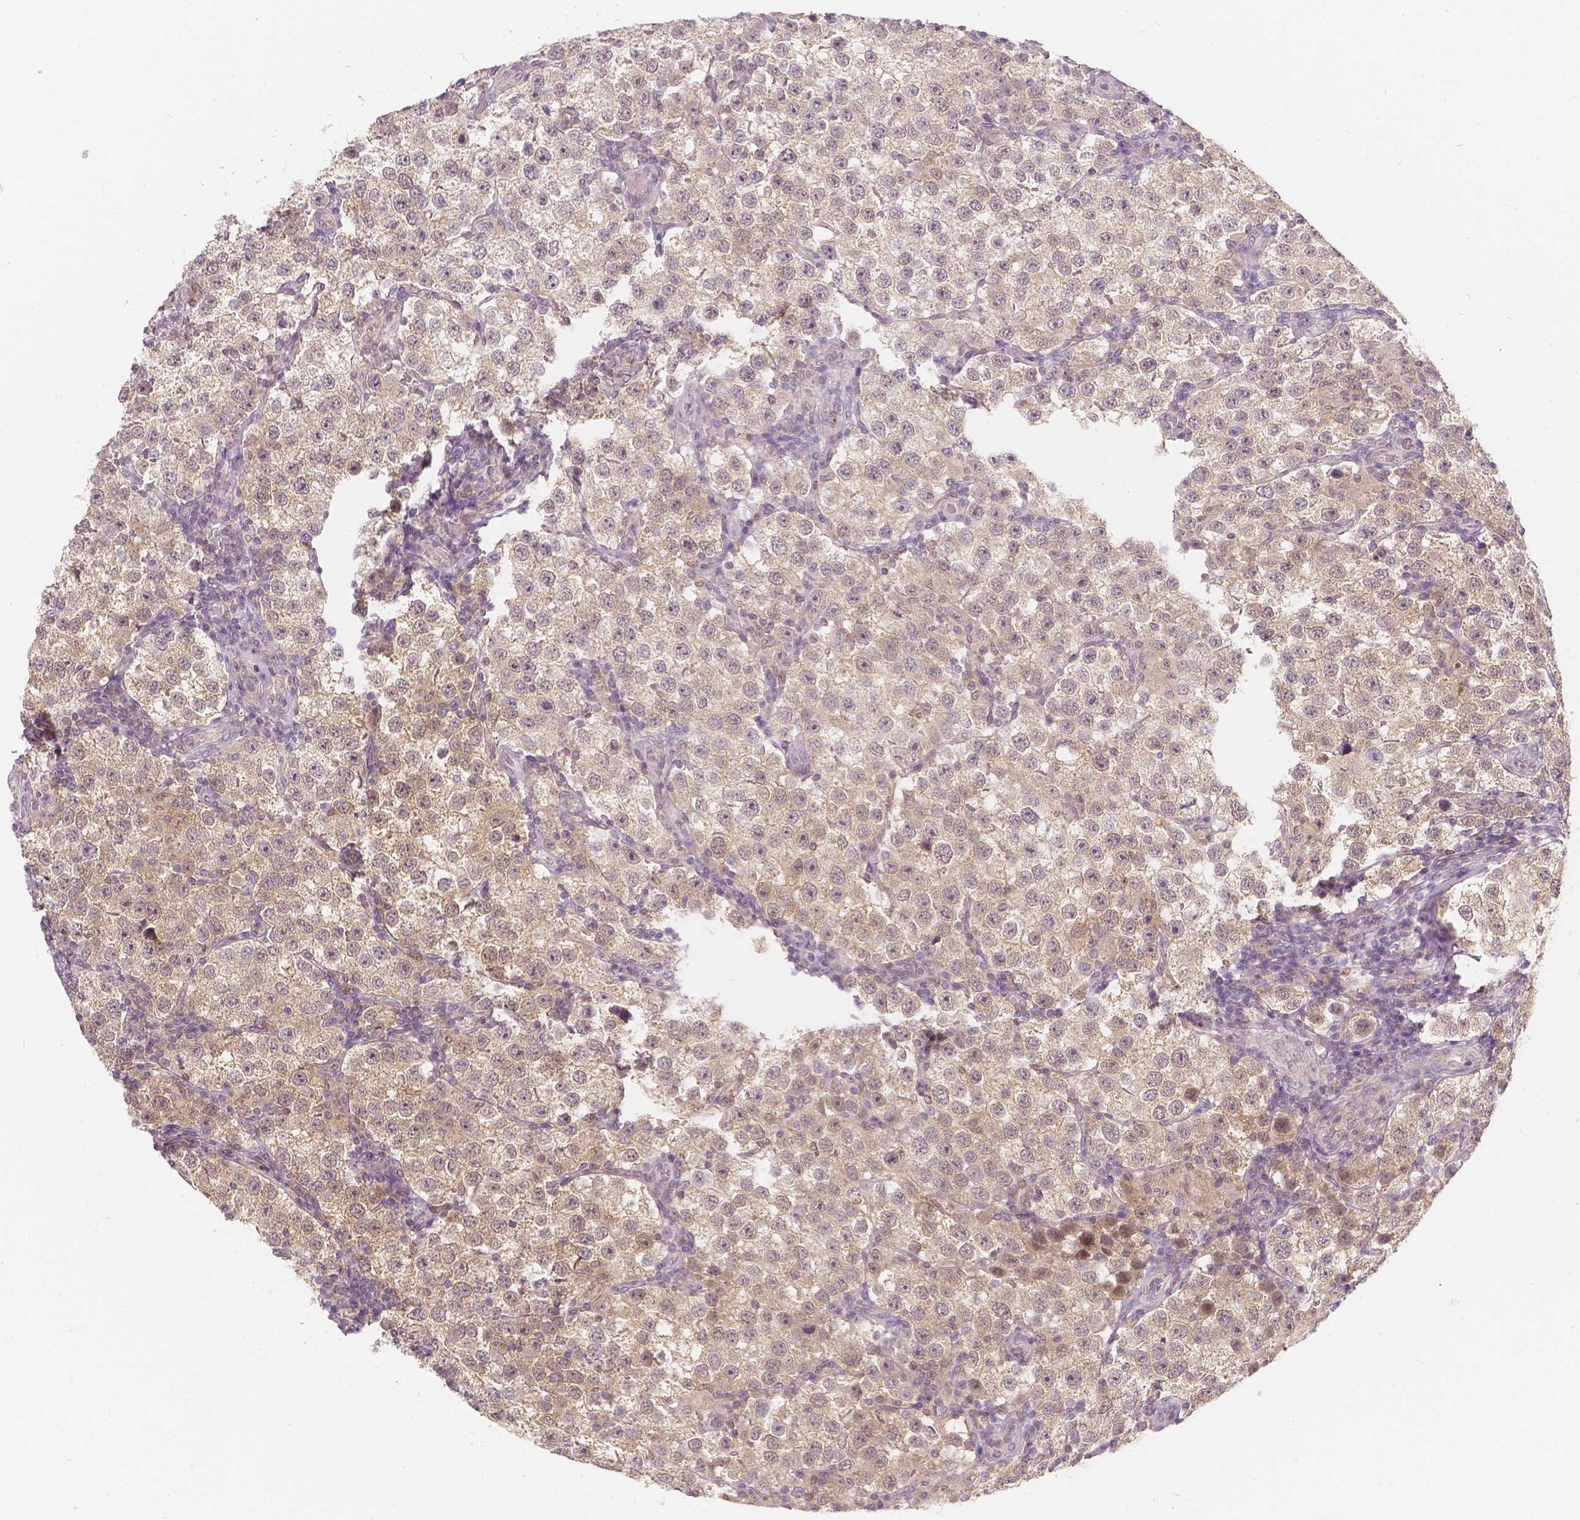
{"staining": {"intensity": "weak", "quantity": "25%-75%", "location": "cytoplasmic/membranous"}, "tissue": "testis cancer", "cell_type": "Tumor cells", "image_type": "cancer", "snomed": [{"axis": "morphology", "description": "Seminoma, NOS"}, {"axis": "topography", "description": "Testis"}], "caption": "An image showing weak cytoplasmic/membranous positivity in approximately 25%-75% of tumor cells in testis cancer, as visualized by brown immunohistochemical staining.", "gene": "NAPRT", "patient": {"sex": "male", "age": 37}}